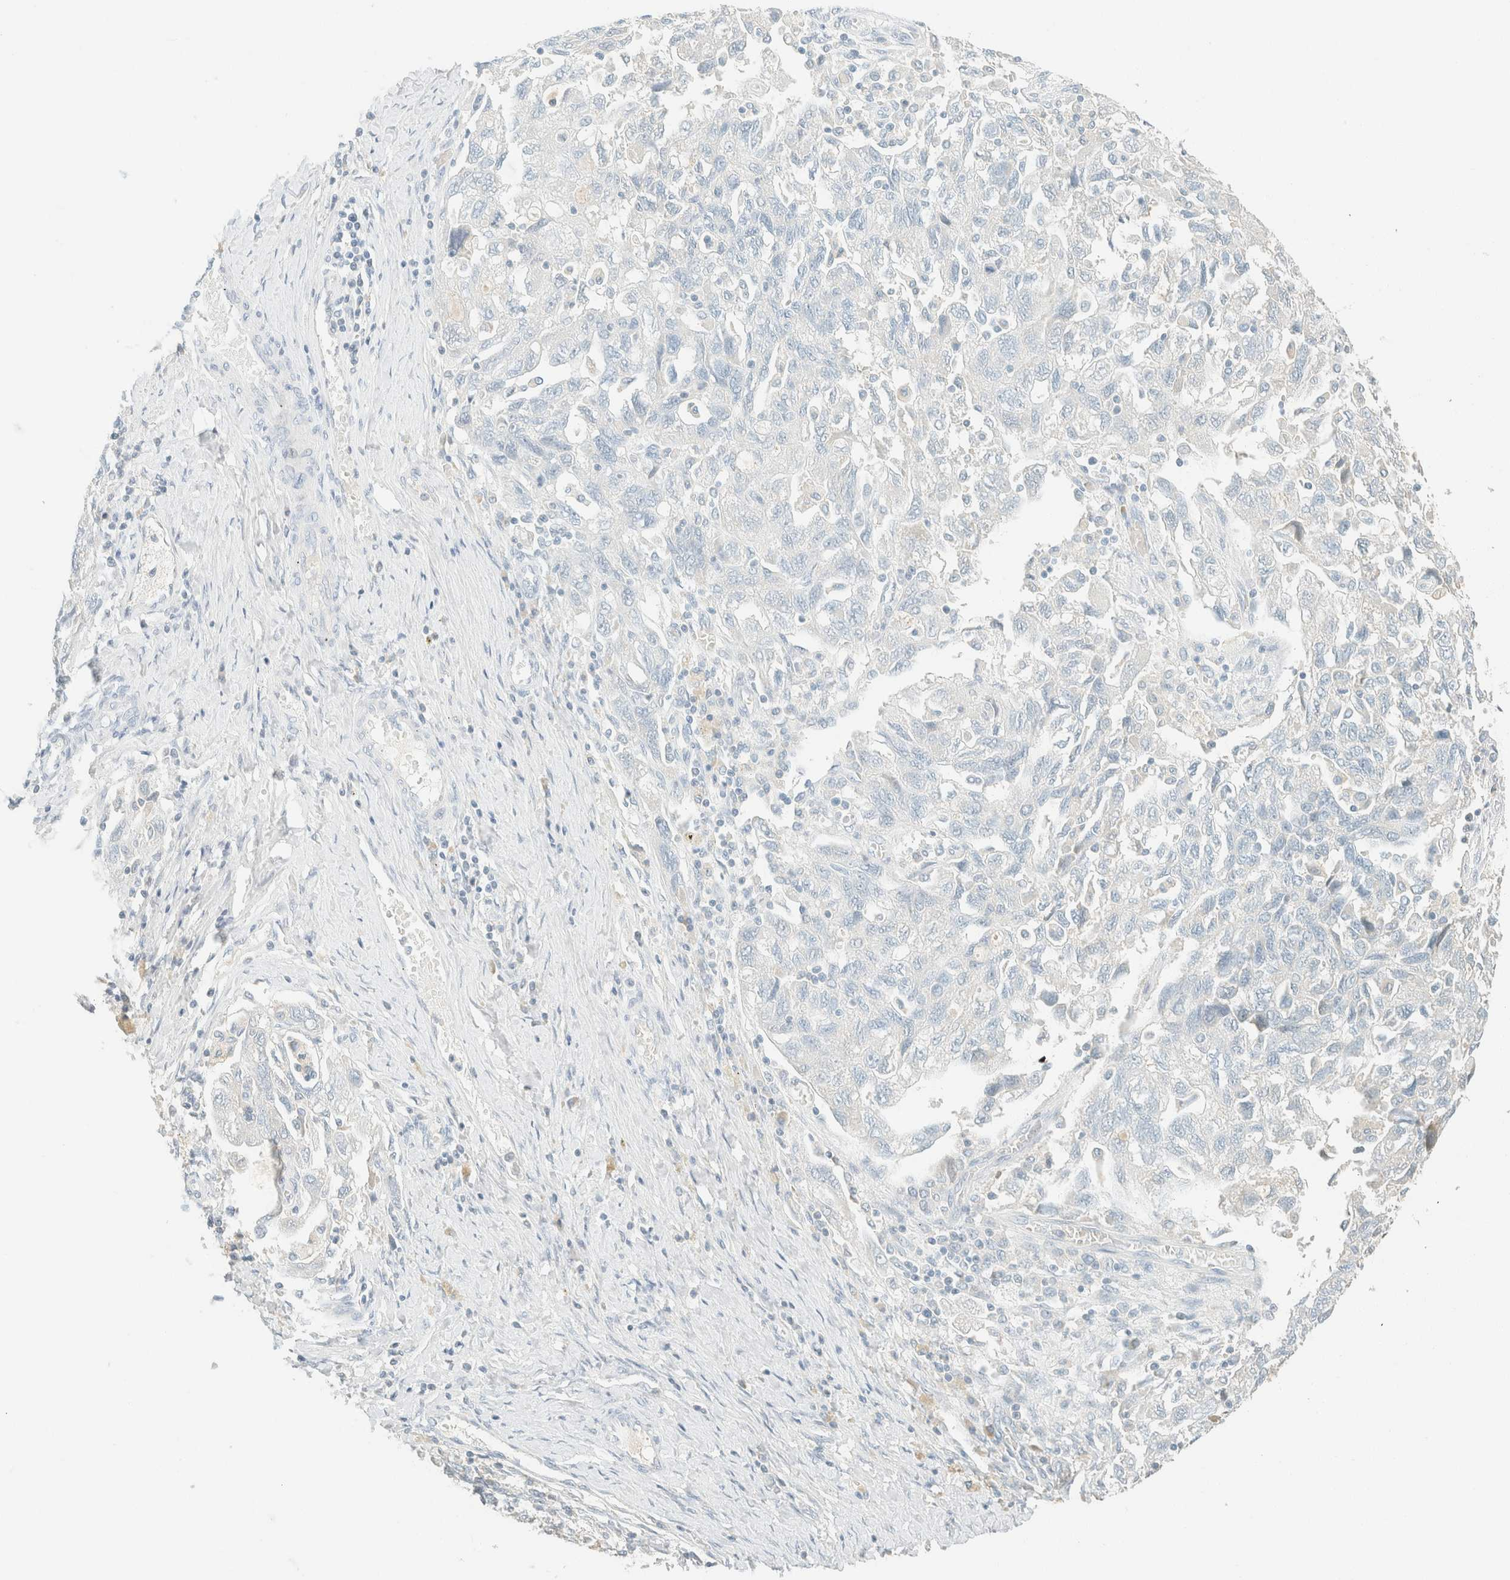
{"staining": {"intensity": "negative", "quantity": "none", "location": "none"}, "tissue": "ovarian cancer", "cell_type": "Tumor cells", "image_type": "cancer", "snomed": [{"axis": "morphology", "description": "Carcinoma, NOS"}, {"axis": "morphology", "description": "Cystadenocarcinoma, serous, NOS"}, {"axis": "topography", "description": "Ovary"}], "caption": "IHC image of neoplastic tissue: ovarian cancer (carcinoma) stained with DAB (3,3'-diaminobenzidine) exhibits no significant protein staining in tumor cells.", "gene": "GPA33", "patient": {"sex": "female", "age": 69}}